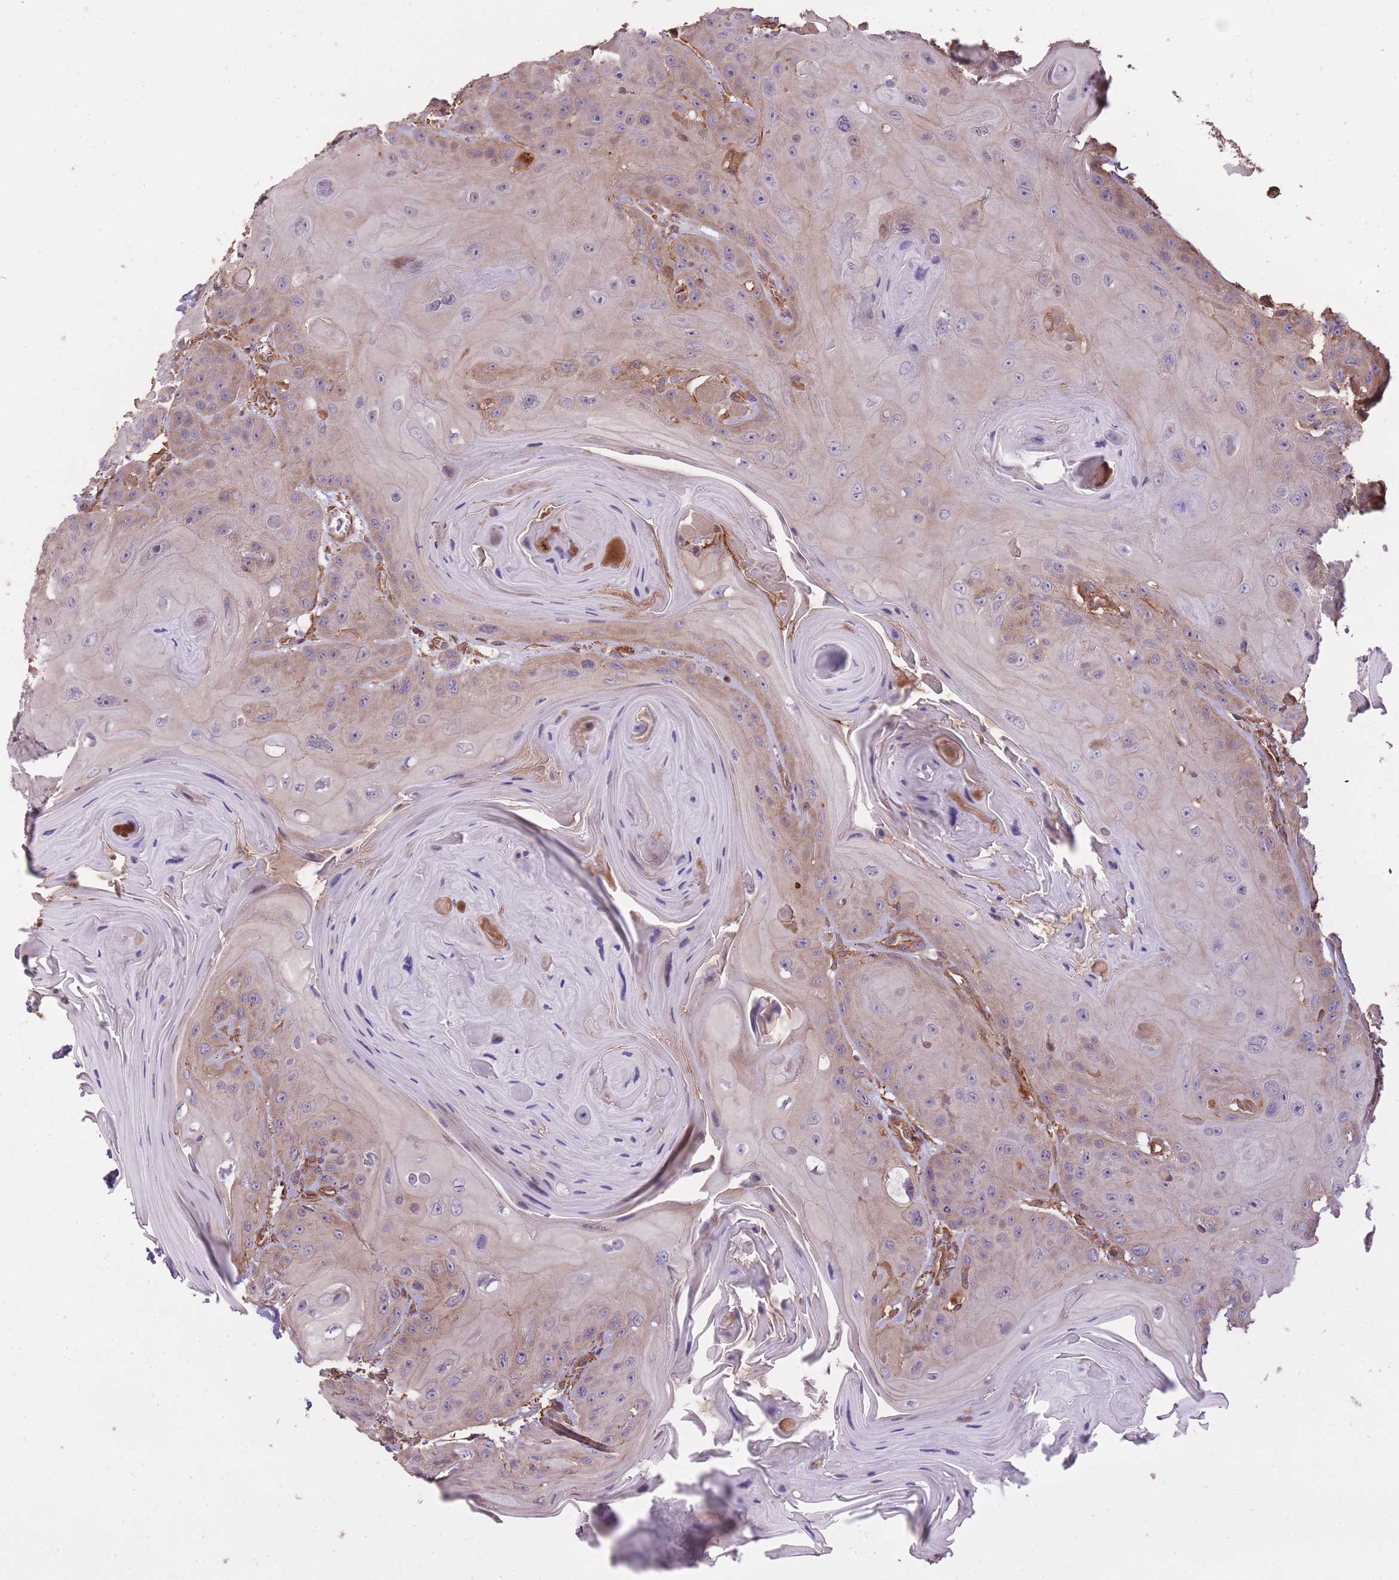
{"staining": {"intensity": "weak", "quantity": "25%-75%", "location": "cytoplasmic/membranous"}, "tissue": "head and neck cancer", "cell_type": "Tumor cells", "image_type": "cancer", "snomed": [{"axis": "morphology", "description": "Squamous cell carcinoma, NOS"}, {"axis": "topography", "description": "Head-Neck"}], "caption": "Head and neck squamous cell carcinoma was stained to show a protein in brown. There is low levels of weak cytoplasmic/membranous expression in about 25%-75% of tumor cells. The protein is stained brown, and the nuclei are stained in blue (DAB IHC with brightfield microscopy, high magnification).", "gene": "ARMH3", "patient": {"sex": "female", "age": 59}}